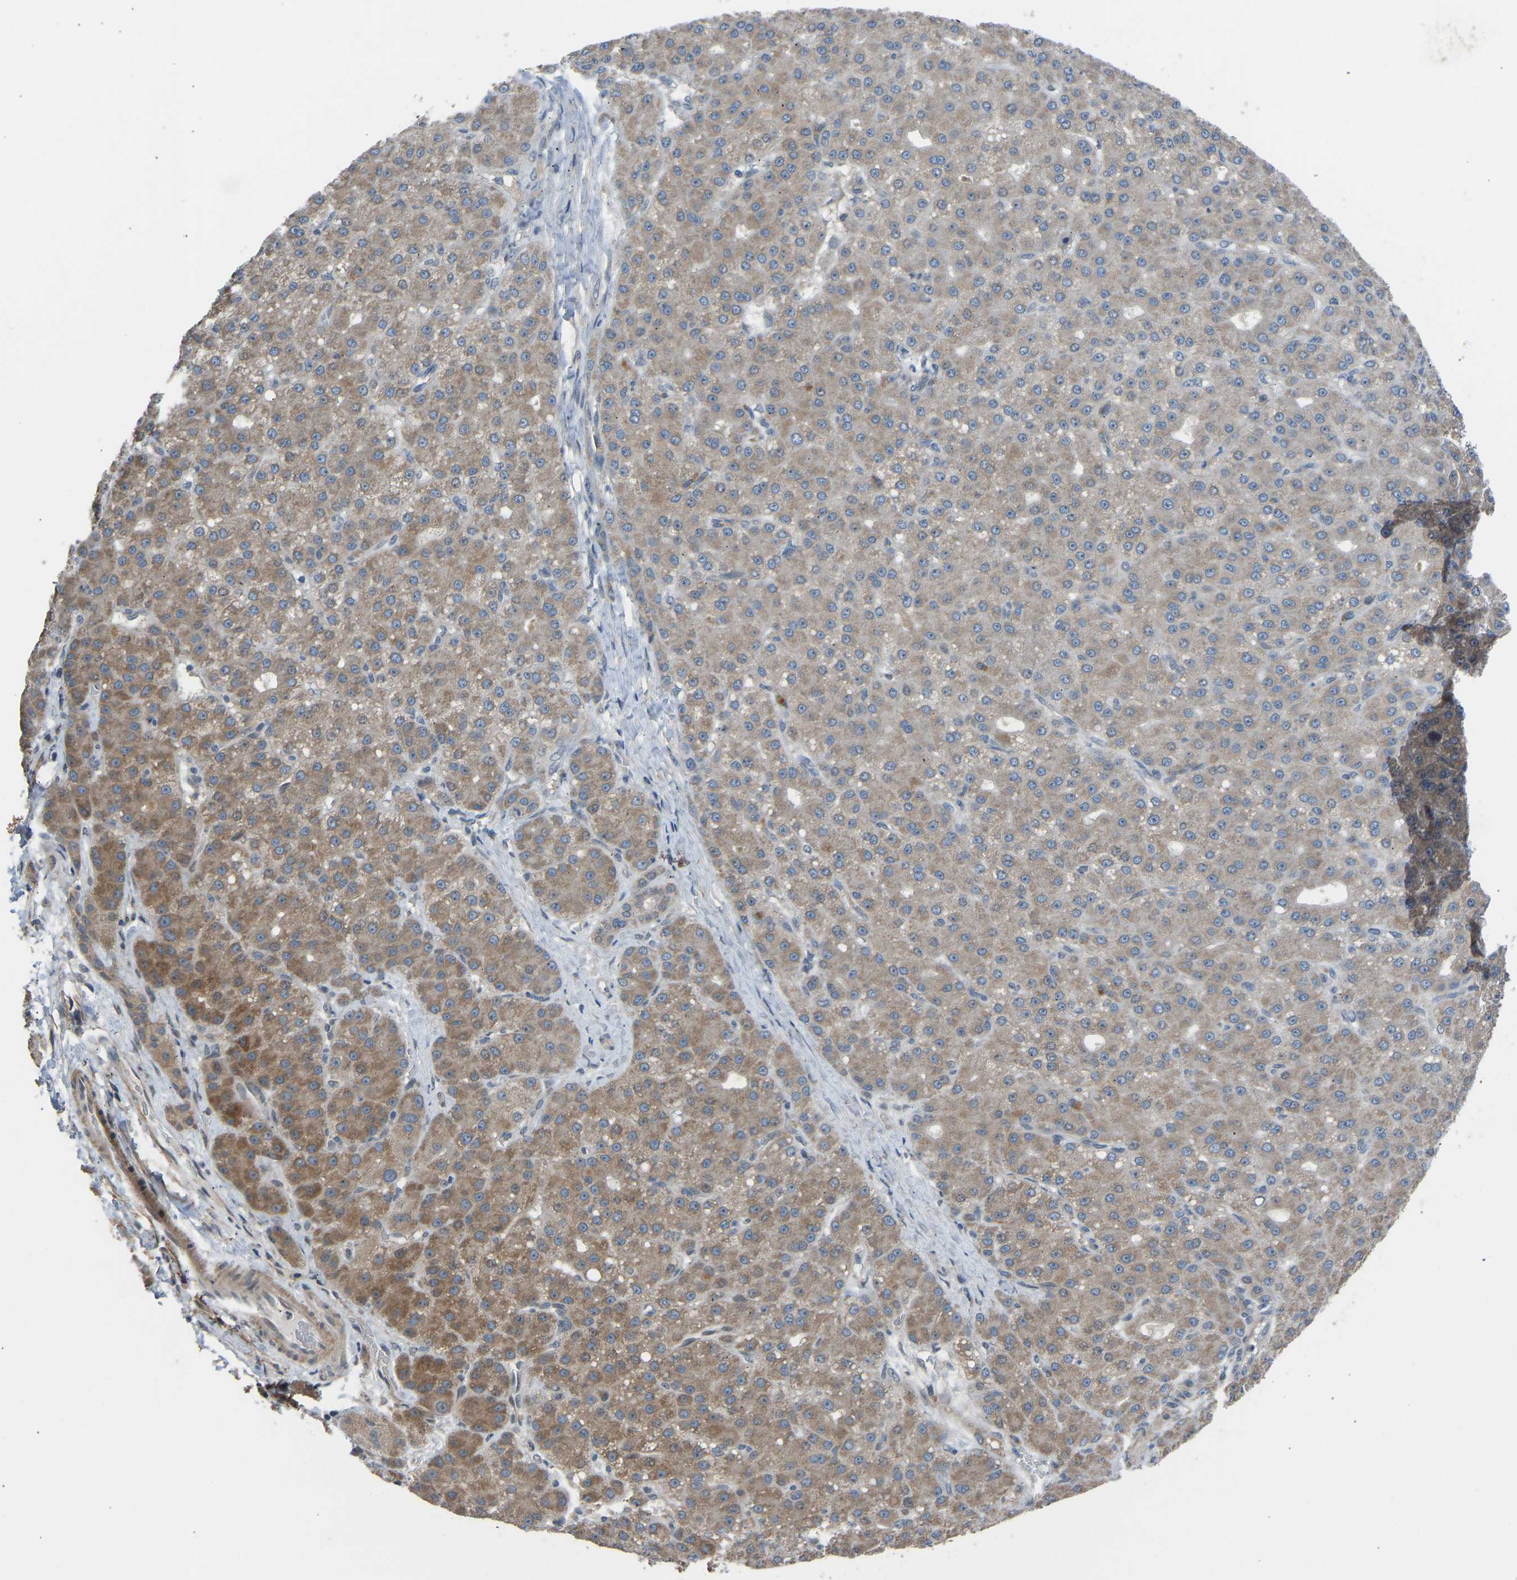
{"staining": {"intensity": "moderate", "quantity": ">75%", "location": "cytoplasmic/membranous"}, "tissue": "liver cancer", "cell_type": "Tumor cells", "image_type": "cancer", "snomed": [{"axis": "morphology", "description": "Carcinoma, Hepatocellular, NOS"}, {"axis": "topography", "description": "Liver"}], "caption": "About >75% of tumor cells in human liver cancer exhibit moderate cytoplasmic/membranous protein expression as visualized by brown immunohistochemical staining.", "gene": "CDK2AP1", "patient": {"sex": "male", "age": 67}}